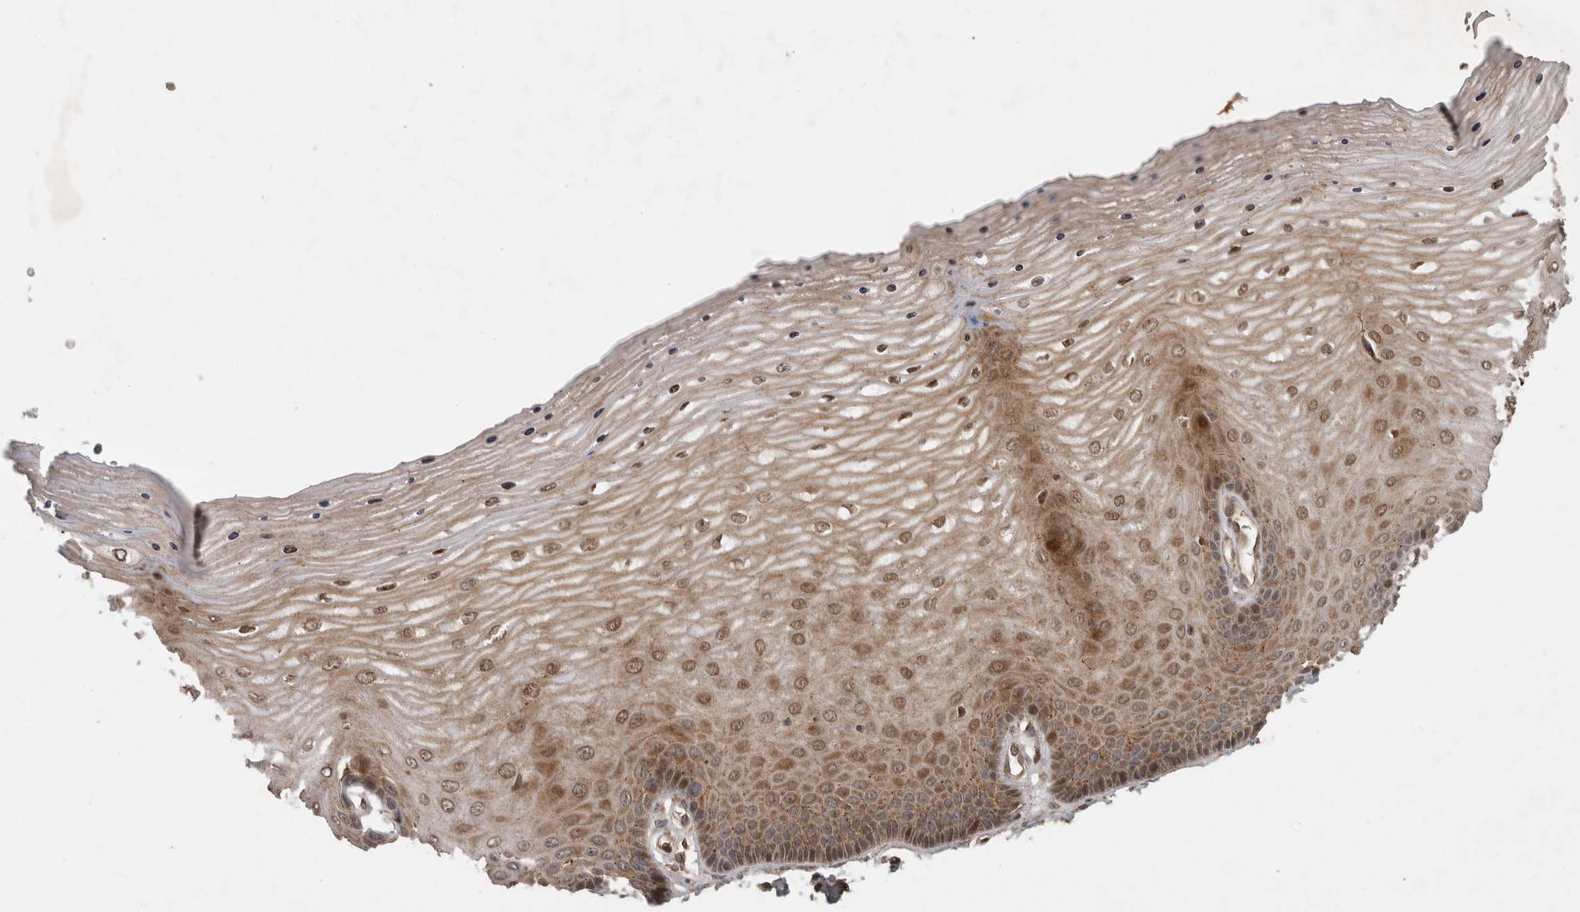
{"staining": {"intensity": "strong", "quantity": ">75%", "location": "cytoplasmic/membranous"}, "tissue": "cervix", "cell_type": "Glandular cells", "image_type": "normal", "snomed": [{"axis": "morphology", "description": "Normal tissue, NOS"}, {"axis": "topography", "description": "Cervix"}], "caption": "Protein expression analysis of normal human cervix reveals strong cytoplasmic/membranous staining in approximately >75% of glandular cells. (DAB IHC, brown staining for protein, blue staining for nuclei).", "gene": "PITPNC1", "patient": {"sex": "female", "age": 55}}